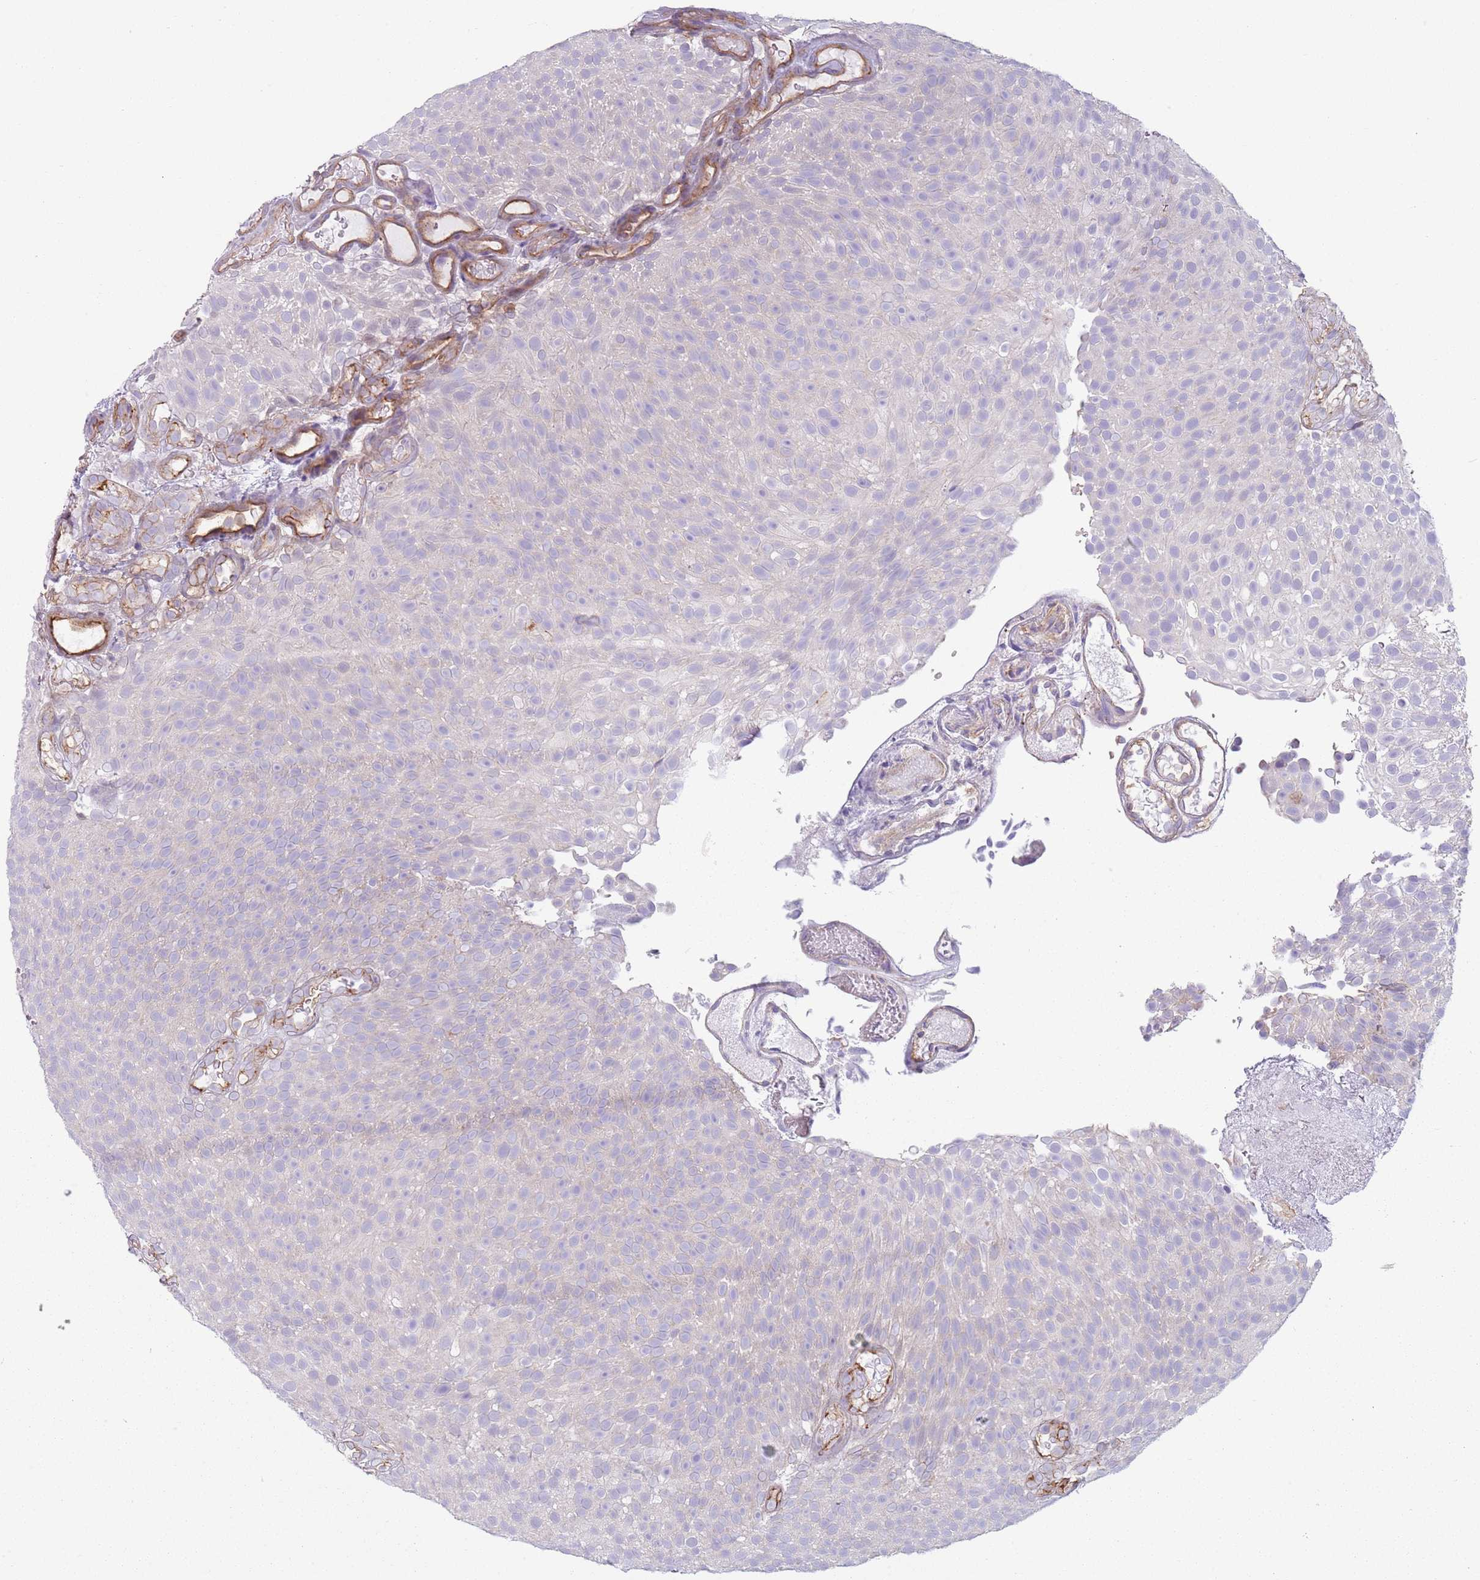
{"staining": {"intensity": "negative", "quantity": "none", "location": "none"}, "tissue": "urothelial cancer", "cell_type": "Tumor cells", "image_type": "cancer", "snomed": [{"axis": "morphology", "description": "Urothelial carcinoma, Low grade"}, {"axis": "topography", "description": "Urinary bladder"}], "caption": "Immunohistochemical staining of human low-grade urothelial carcinoma displays no significant positivity in tumor cells. Nuclei are stained in blue.", "gene": "GNAI3", "patient": {"sex": "male", "age": 78}}